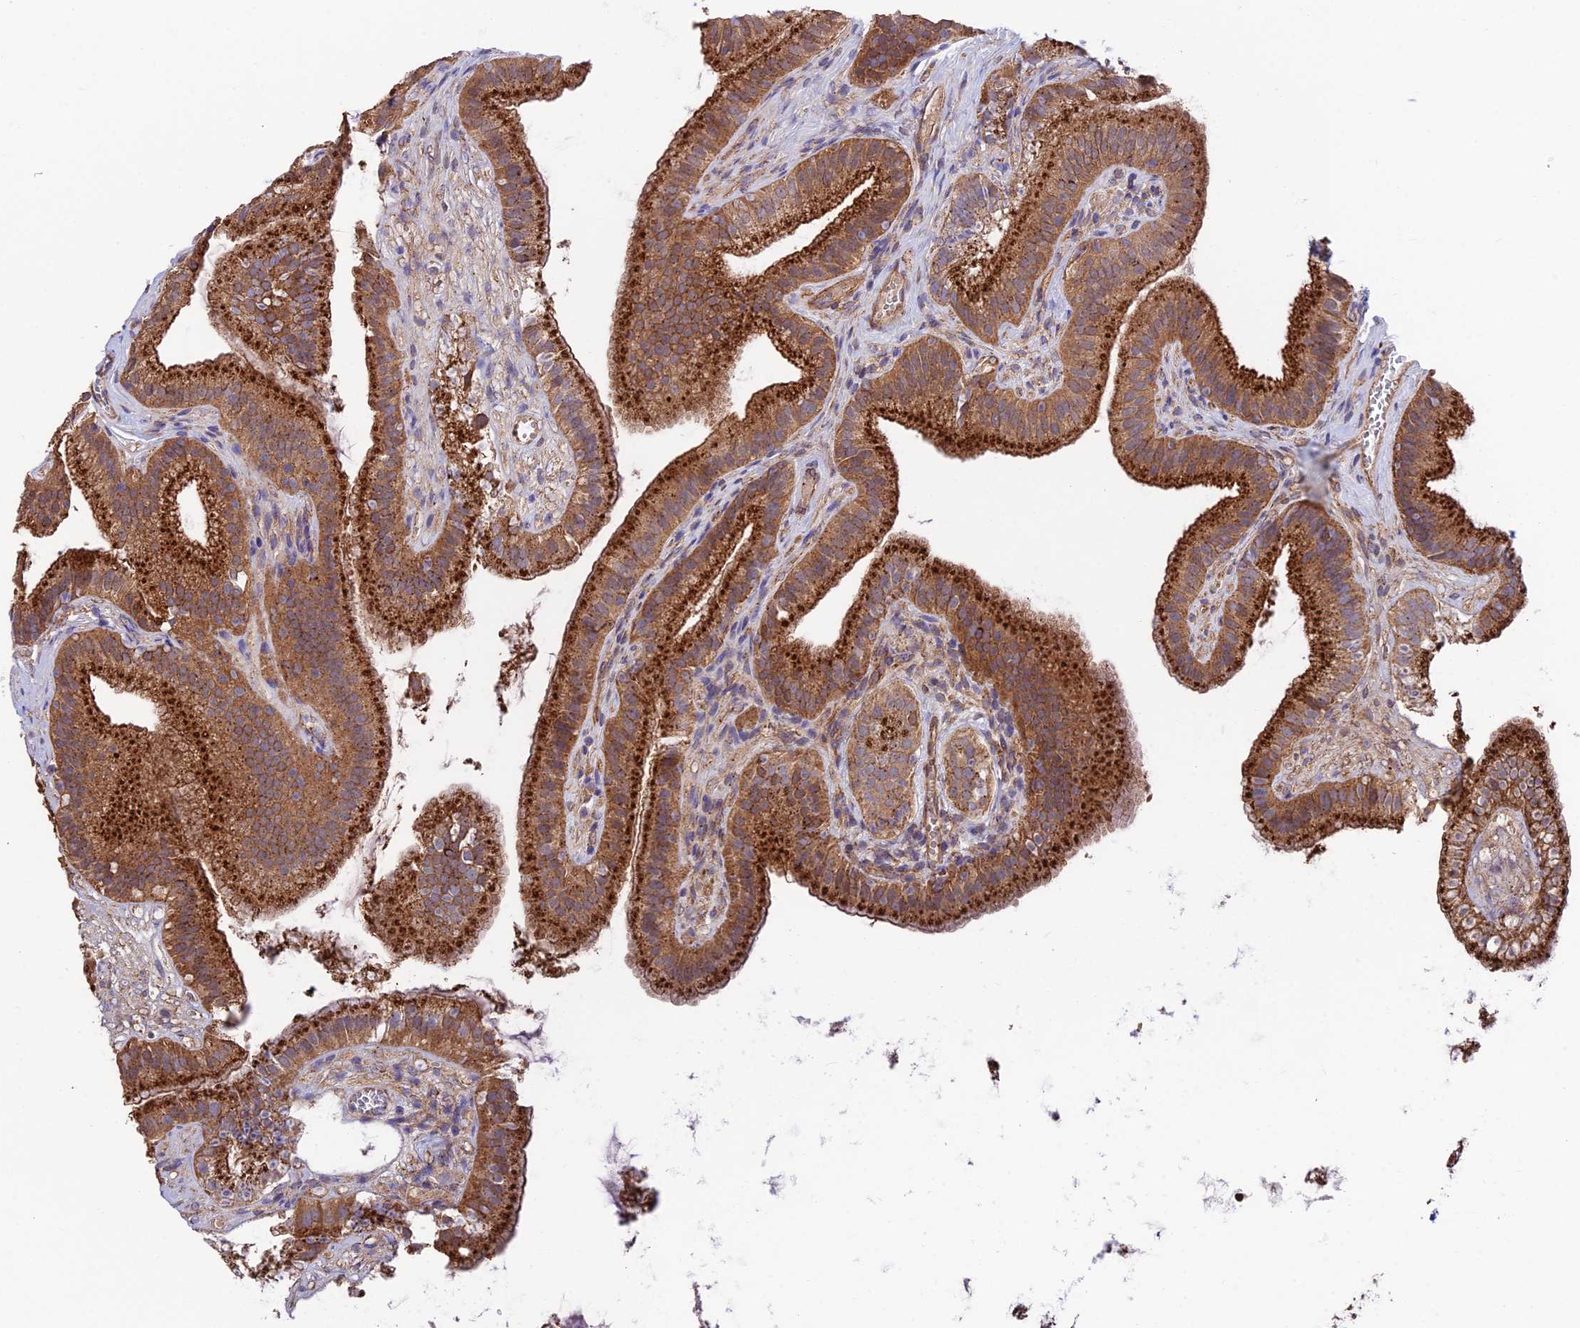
{"staining": {"intensity": "strong", "quantity": ">75%", "location": "cytoplasmic/membranous"}, "tissue": "gallbladder", "cell_type": "Glandular cells", "image_type": "normal", "snomed": [{"axis": "morphology", "description": "Normal tissue, NOS"}, {"axis": "topography", "description": "Gallbladder"}], "caption": "Immunohistochemical staining of unremarkable gallbladder reveals high levels of strong cytoplasmic/membranous staining in about >75% of glandular cells.", "gene": "QRFP", "patient": {"sex": "female", "age": 54}}